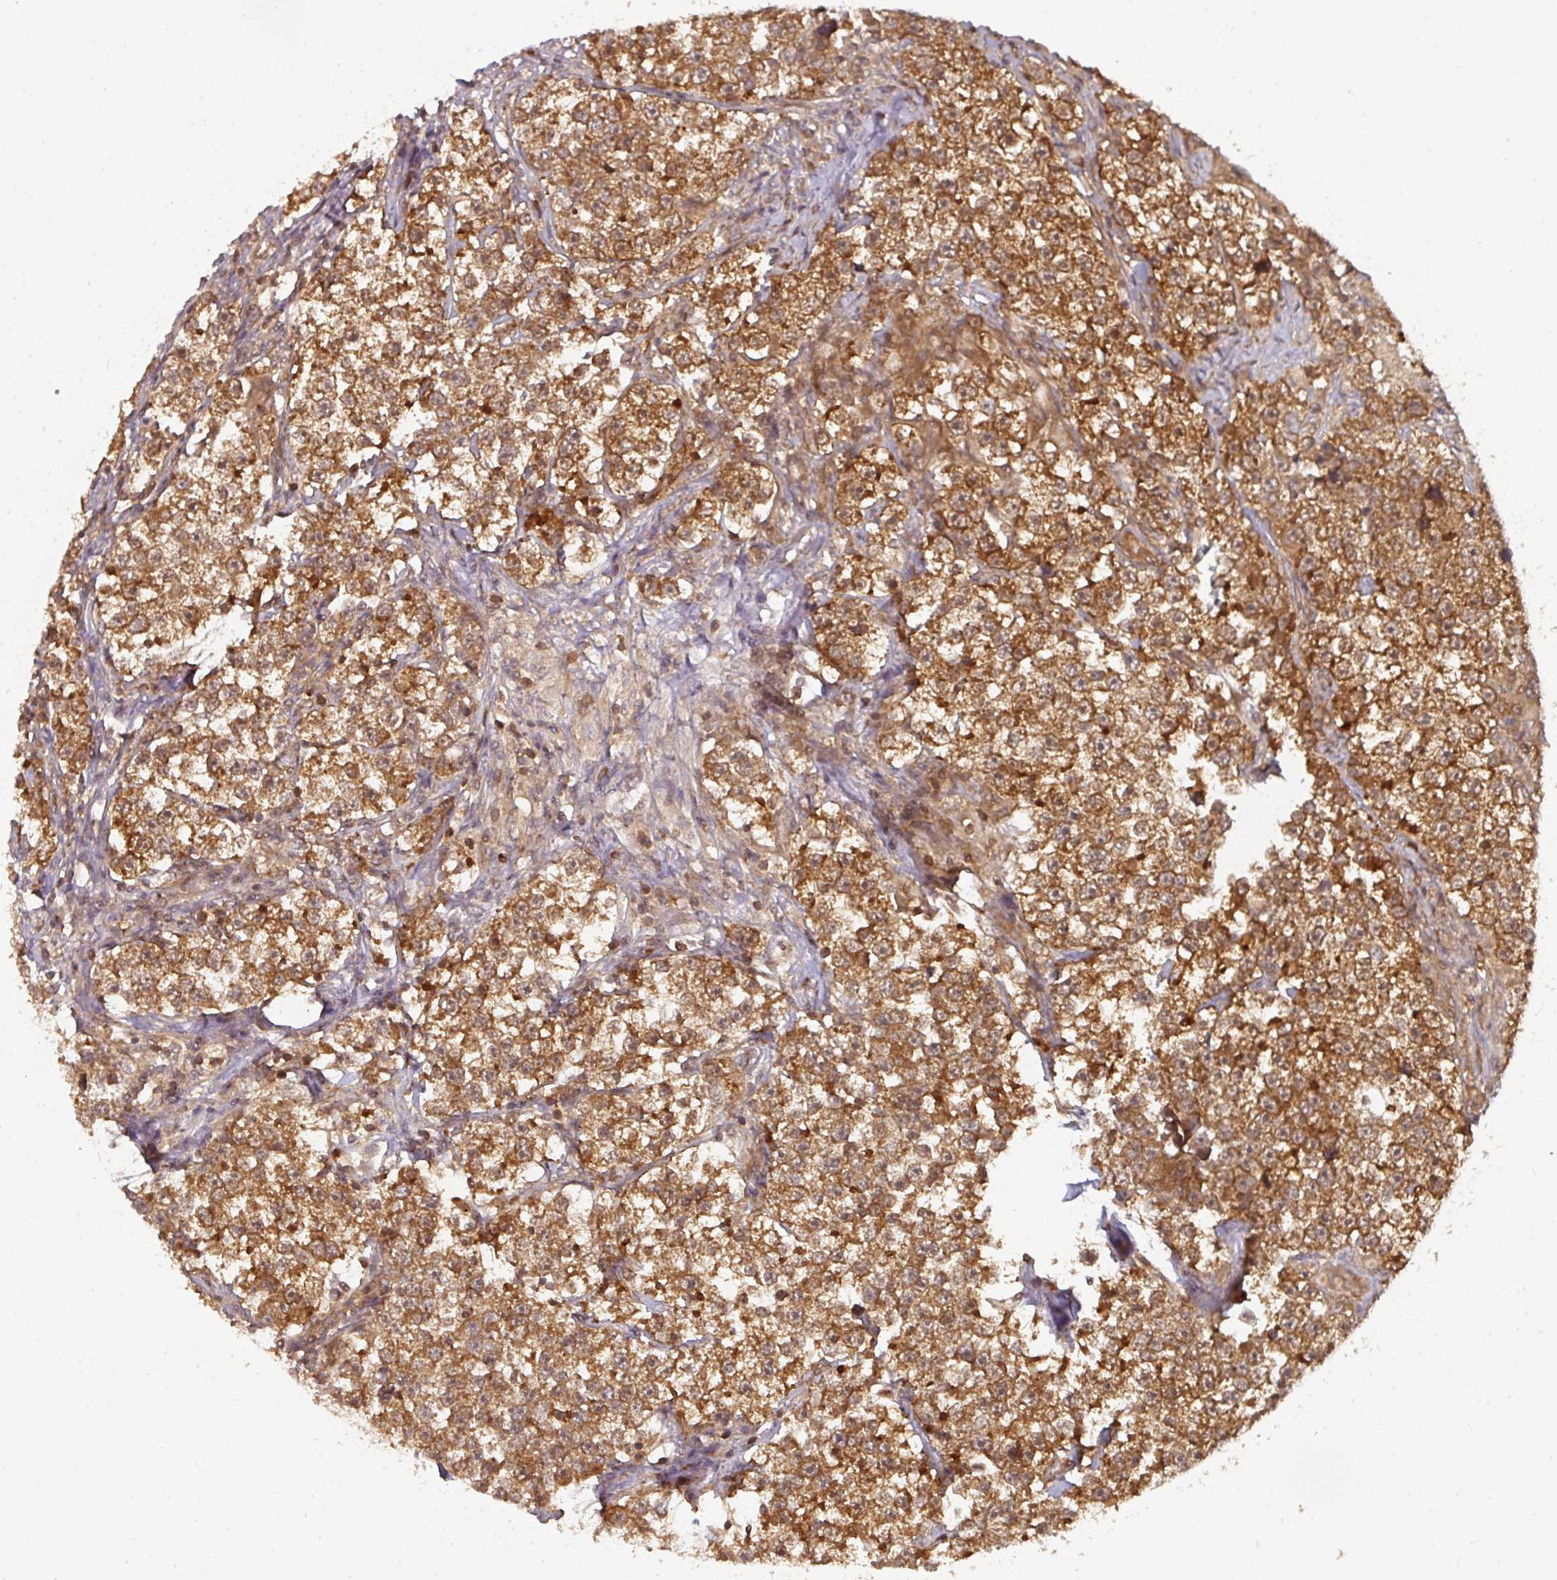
{"staining": {"intensity": "strong", "quantity": ">75%", "location": "cytoplasmic/membranous"}, "tissue": "testis cancer", "cell_type": "Tumor cells", "image_type": "cancer", "snomed": [{"axis": "morphology", "description": "Seminoma, NOS"}, {"axis": "topography", "description": "Testis"}], "caption": "Immunohistochemistry of human seminoma (testis) demonstrates high levels of strong cytoplasmic/membranous positivity in approximately >75% of tumor cells.", "gene": "EIF4EBP2", "patient": {"sex": "male", "age": 46}}